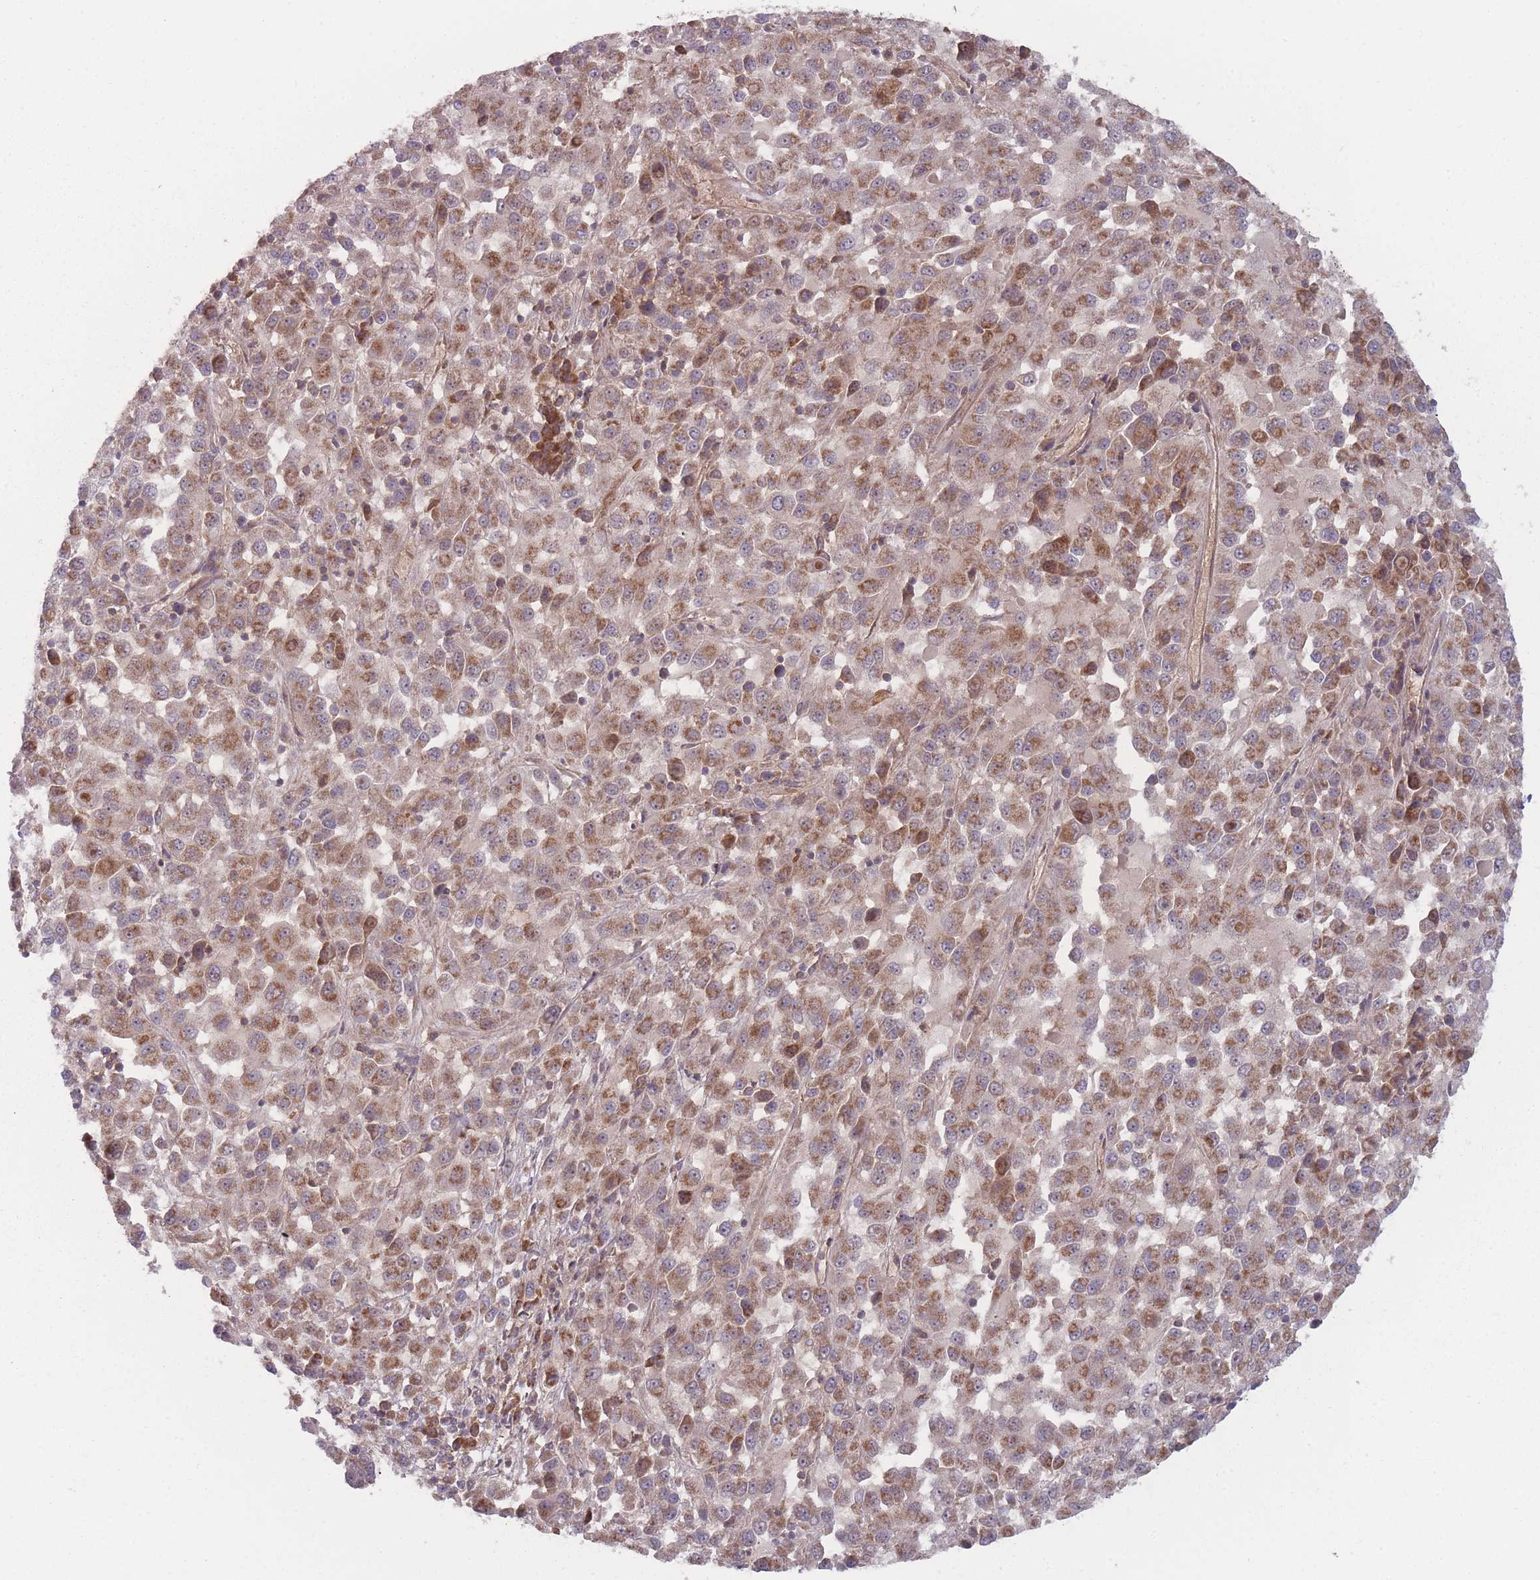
{"staining": {"intensity": "moderate", "quantity": ">75%", "location": "cytoplasmic/membranous"}, "tissue": "melanoma", "cell_type": "Tumor cells", "image_type": "cancer", "snomed": [{"axis": "morphology", "description": "Malignant melanoma, Metastatic site"}, {"axis": "topography", "description": "Lung"}], "caption": "Immunohistochemistry (IHC) histopathology image of neoplastic tissue: human melanoma stained using immunohistochemistry exhibits medium levels of moderate protein expression localized specifically in the cytoplasmic/membranous of tumor cells, appearing as a cytoplasmic/membranous brown color.", "gene": "ATP5MG", "patient": {"sex": "male", "age": 64}}